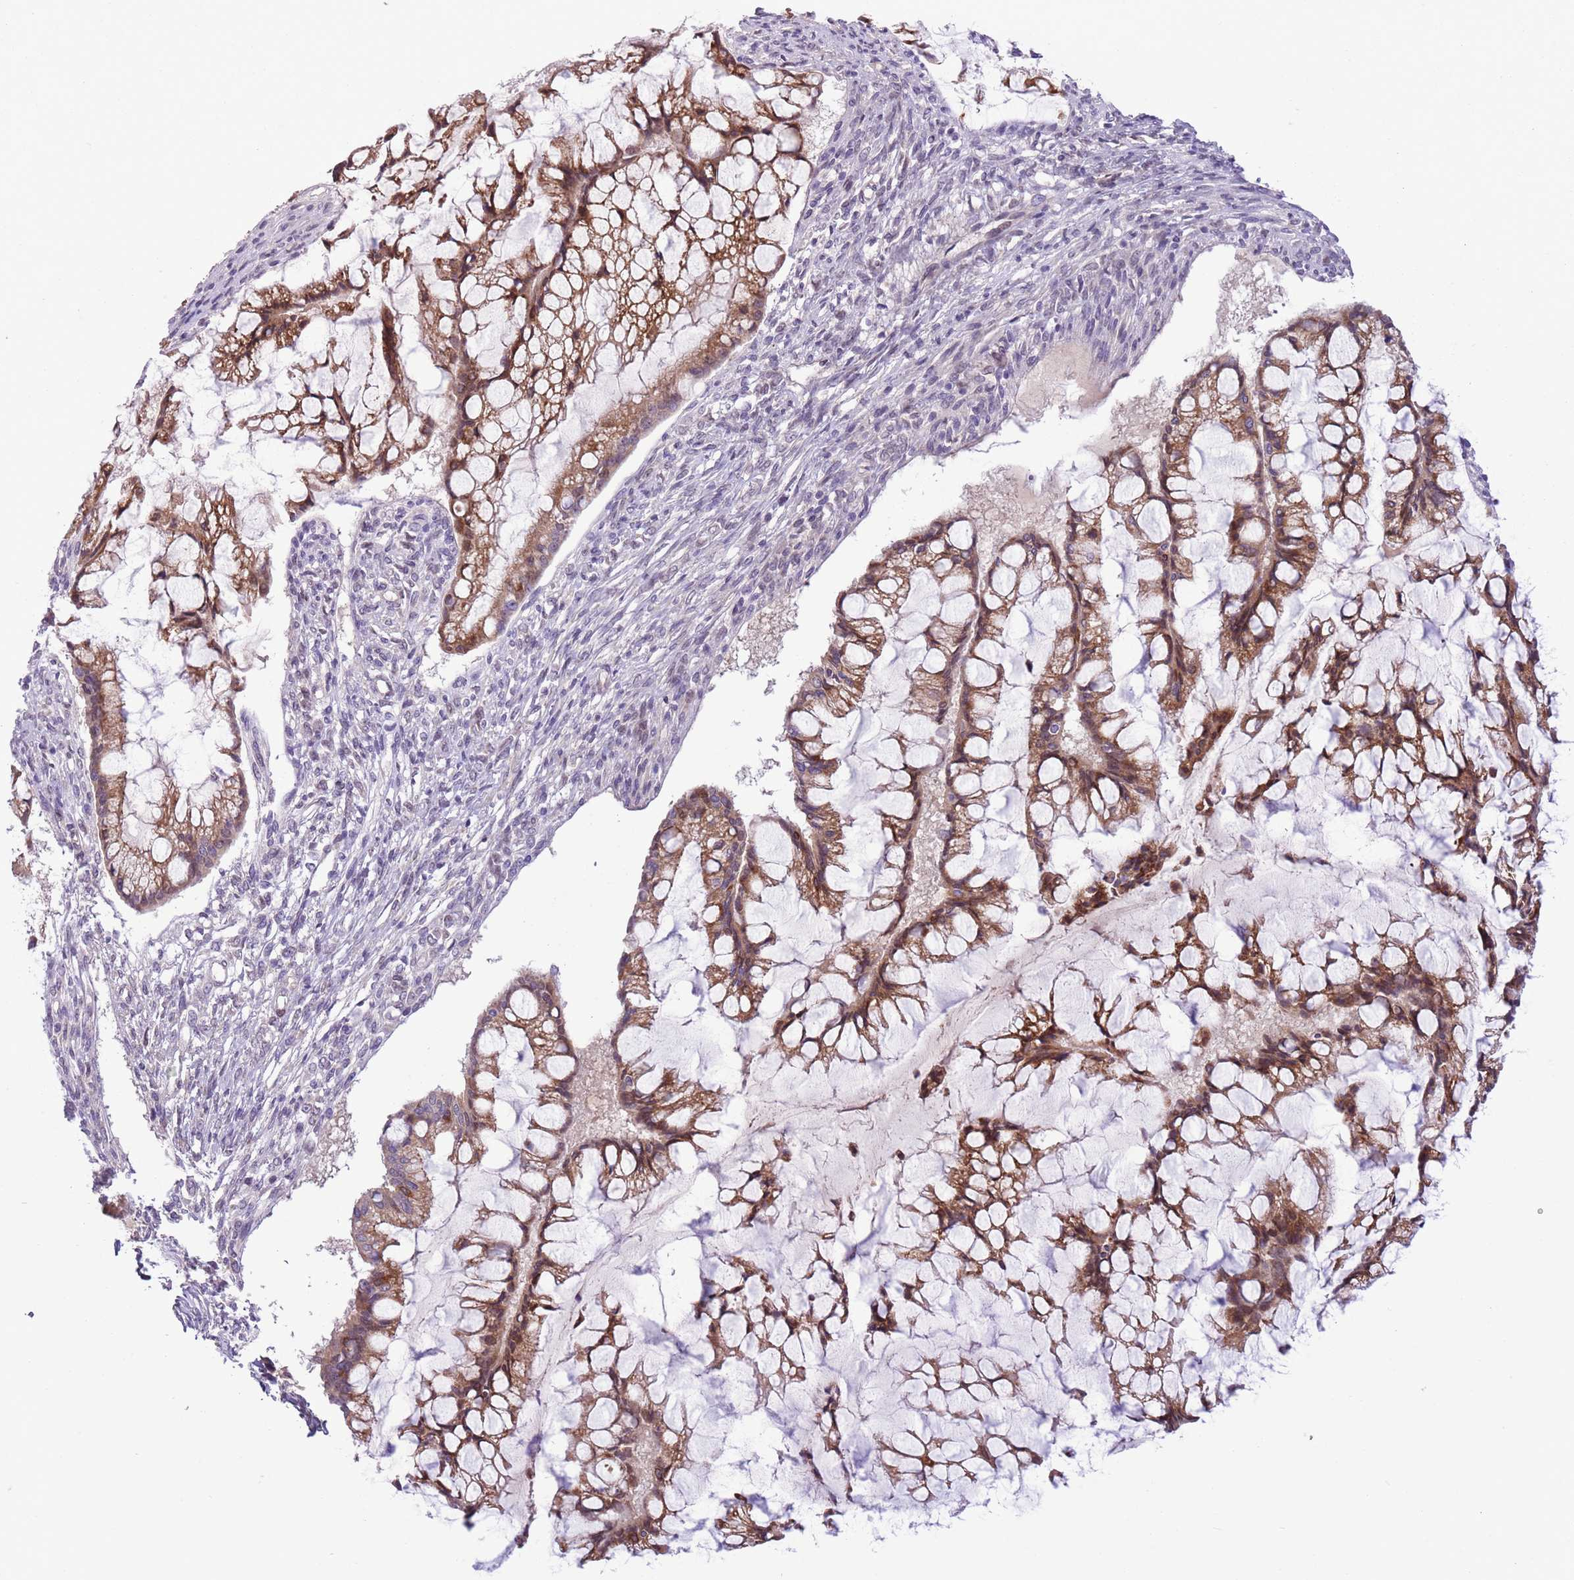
{"staining": {"intensity": "moderate", "quantity": ">75%", "location": "cytoplasmic/membranous,nuclear"}, "tissue": "ovarian cancer", "cell_type": "Tumor cells", "image_type": "cancer", "snomed": [{"axis": "morphology", "description": "Cystadenocarcinoma, mucinous, NOS"}, {"axis": "topography", "description": "Ovary"}], "caption": "There is medium levels of moderate cytoplasmic/membranous and nuclear staining in tumor cells of ovarian cancer, as demonstrated by immunohistochemical staining (brown color).", "gene": "CCND2", "patient": {"sex": "female", "age": 73}}